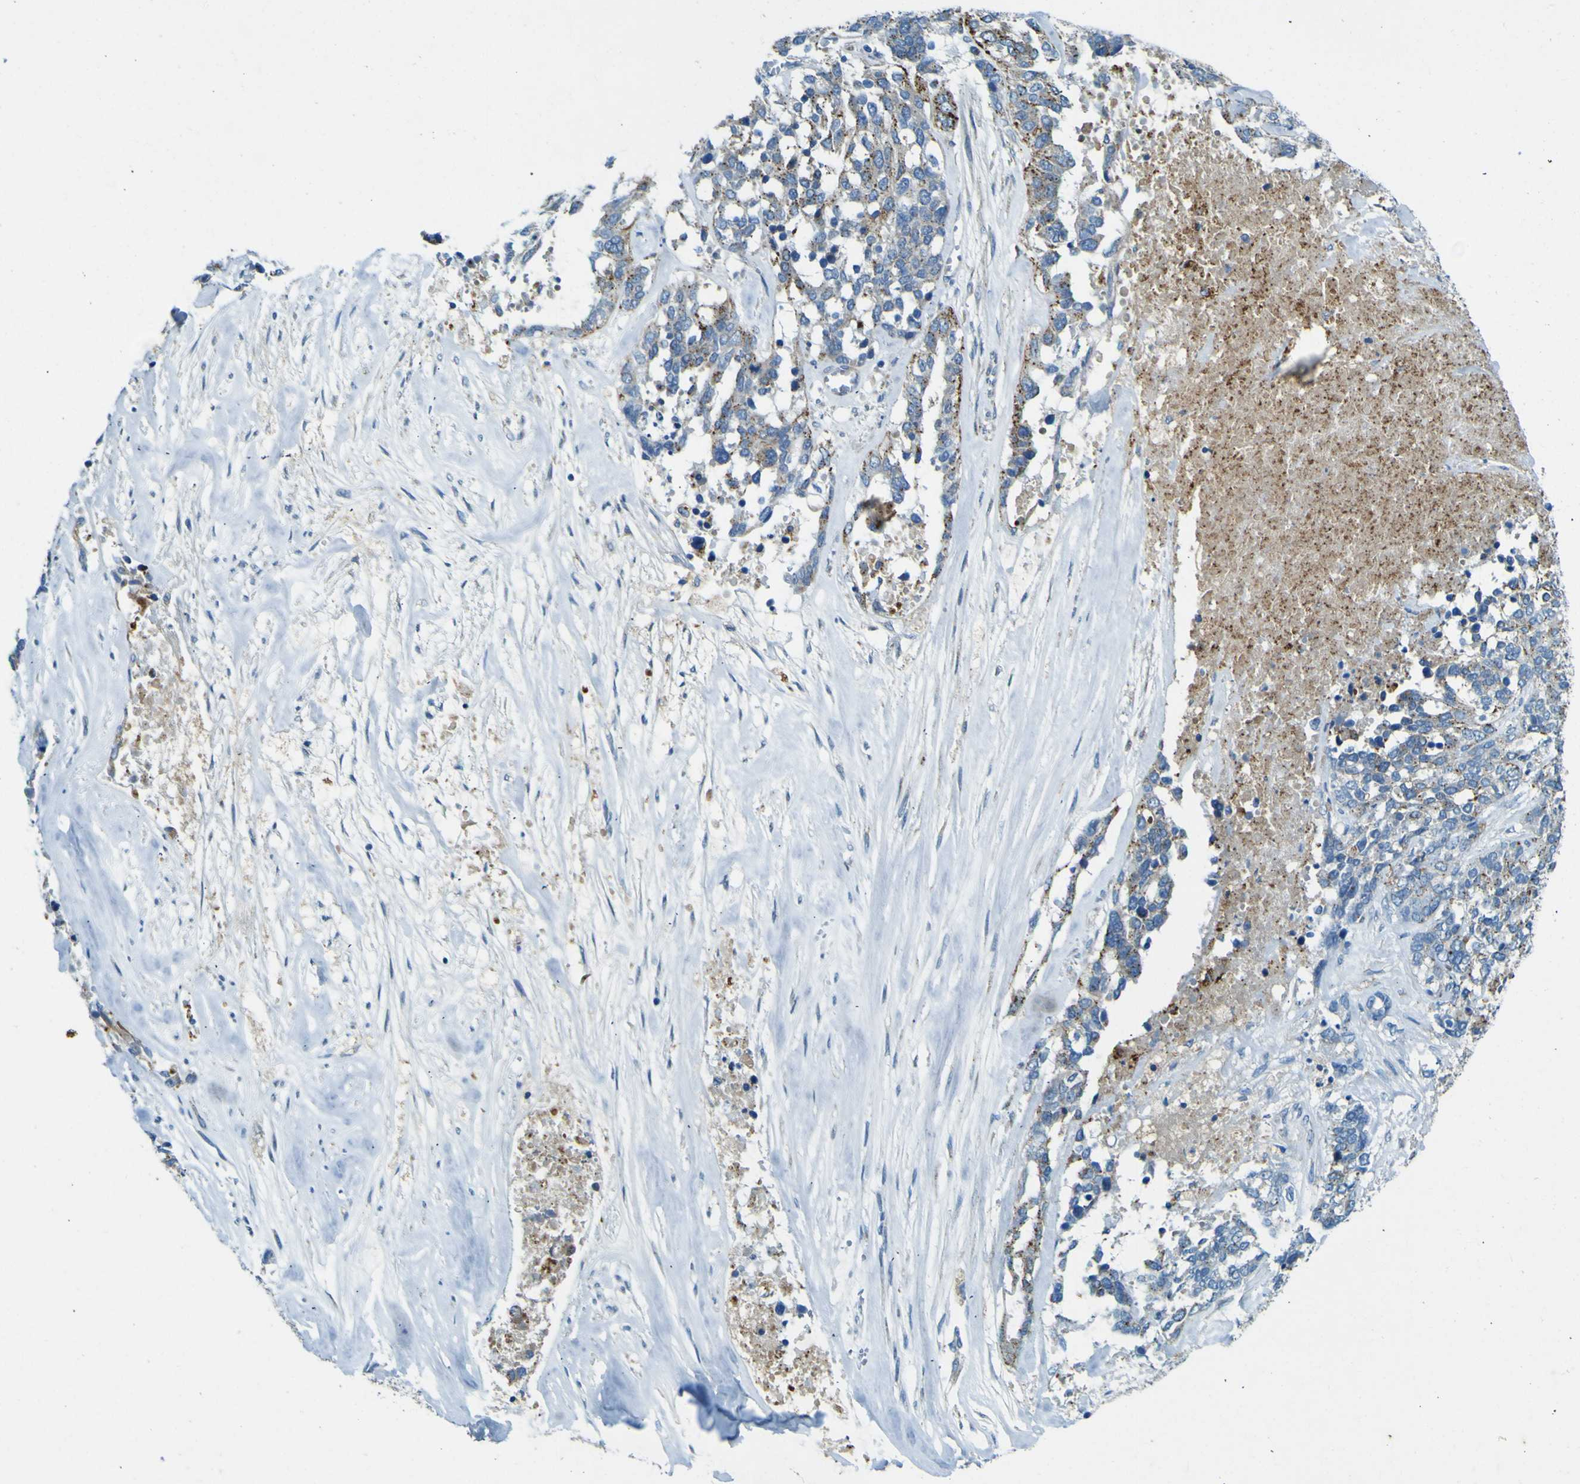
{"staining": {"intensity": "moderate", "quantity": "25%-75%", "location": "cytoplasmic/membranous"}, "tissue": "ovarian cancer", "cell_type": "Tumor cells", "image_type": "cancer", "snomed": [{"axis": "morphology", "description": "Cystadenocarcinoma, serous, NOS"}, {"axis": "topography", "description": "Ovary"}], "caption": "A brown stain highlights moderate cytoplasmic/membranous expression of a protein in ovarian cancer tumor cells.", "gene": "PDE9A", "patient": {"sex": "female", "age": 44}}